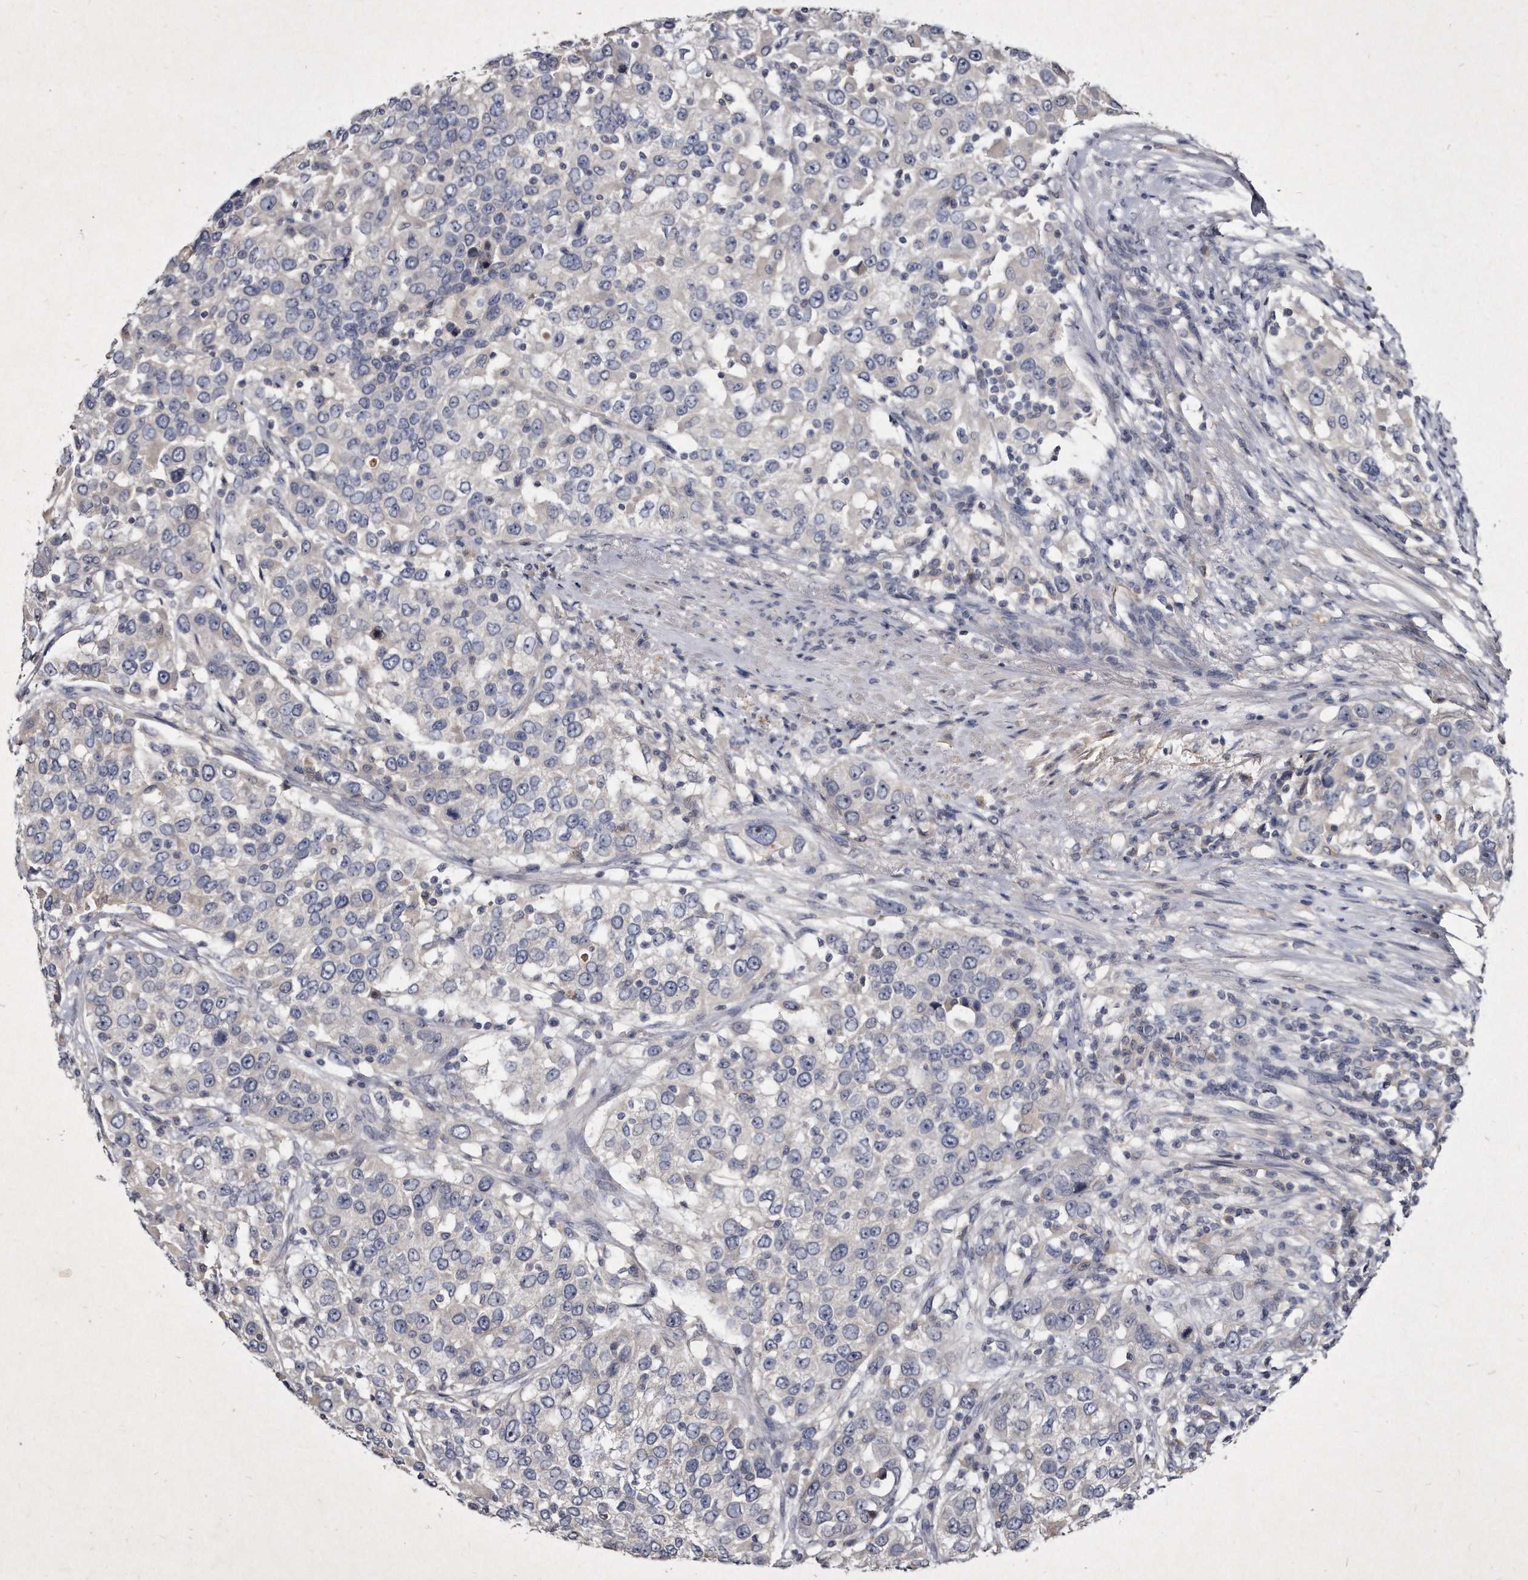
{"staining": {"intensity": "negative", "quantity": "none", "location": "none"}, "tissue": "urothelial cancer", "cell_type": "Tumor cells", "image_type": "cancer", "snomed": [{"axis": "morphology", "description": "Urothelial carcinoma, High grade"}, {"axis": "topography", "description": "Urinary bladder"}], "caption": "Urothelial cancer was stained to show a protein in brown. There is no significant expression in tumor cells.", "gene": "KLHDC3", "patient": {"sex": "female", "age": 80}}